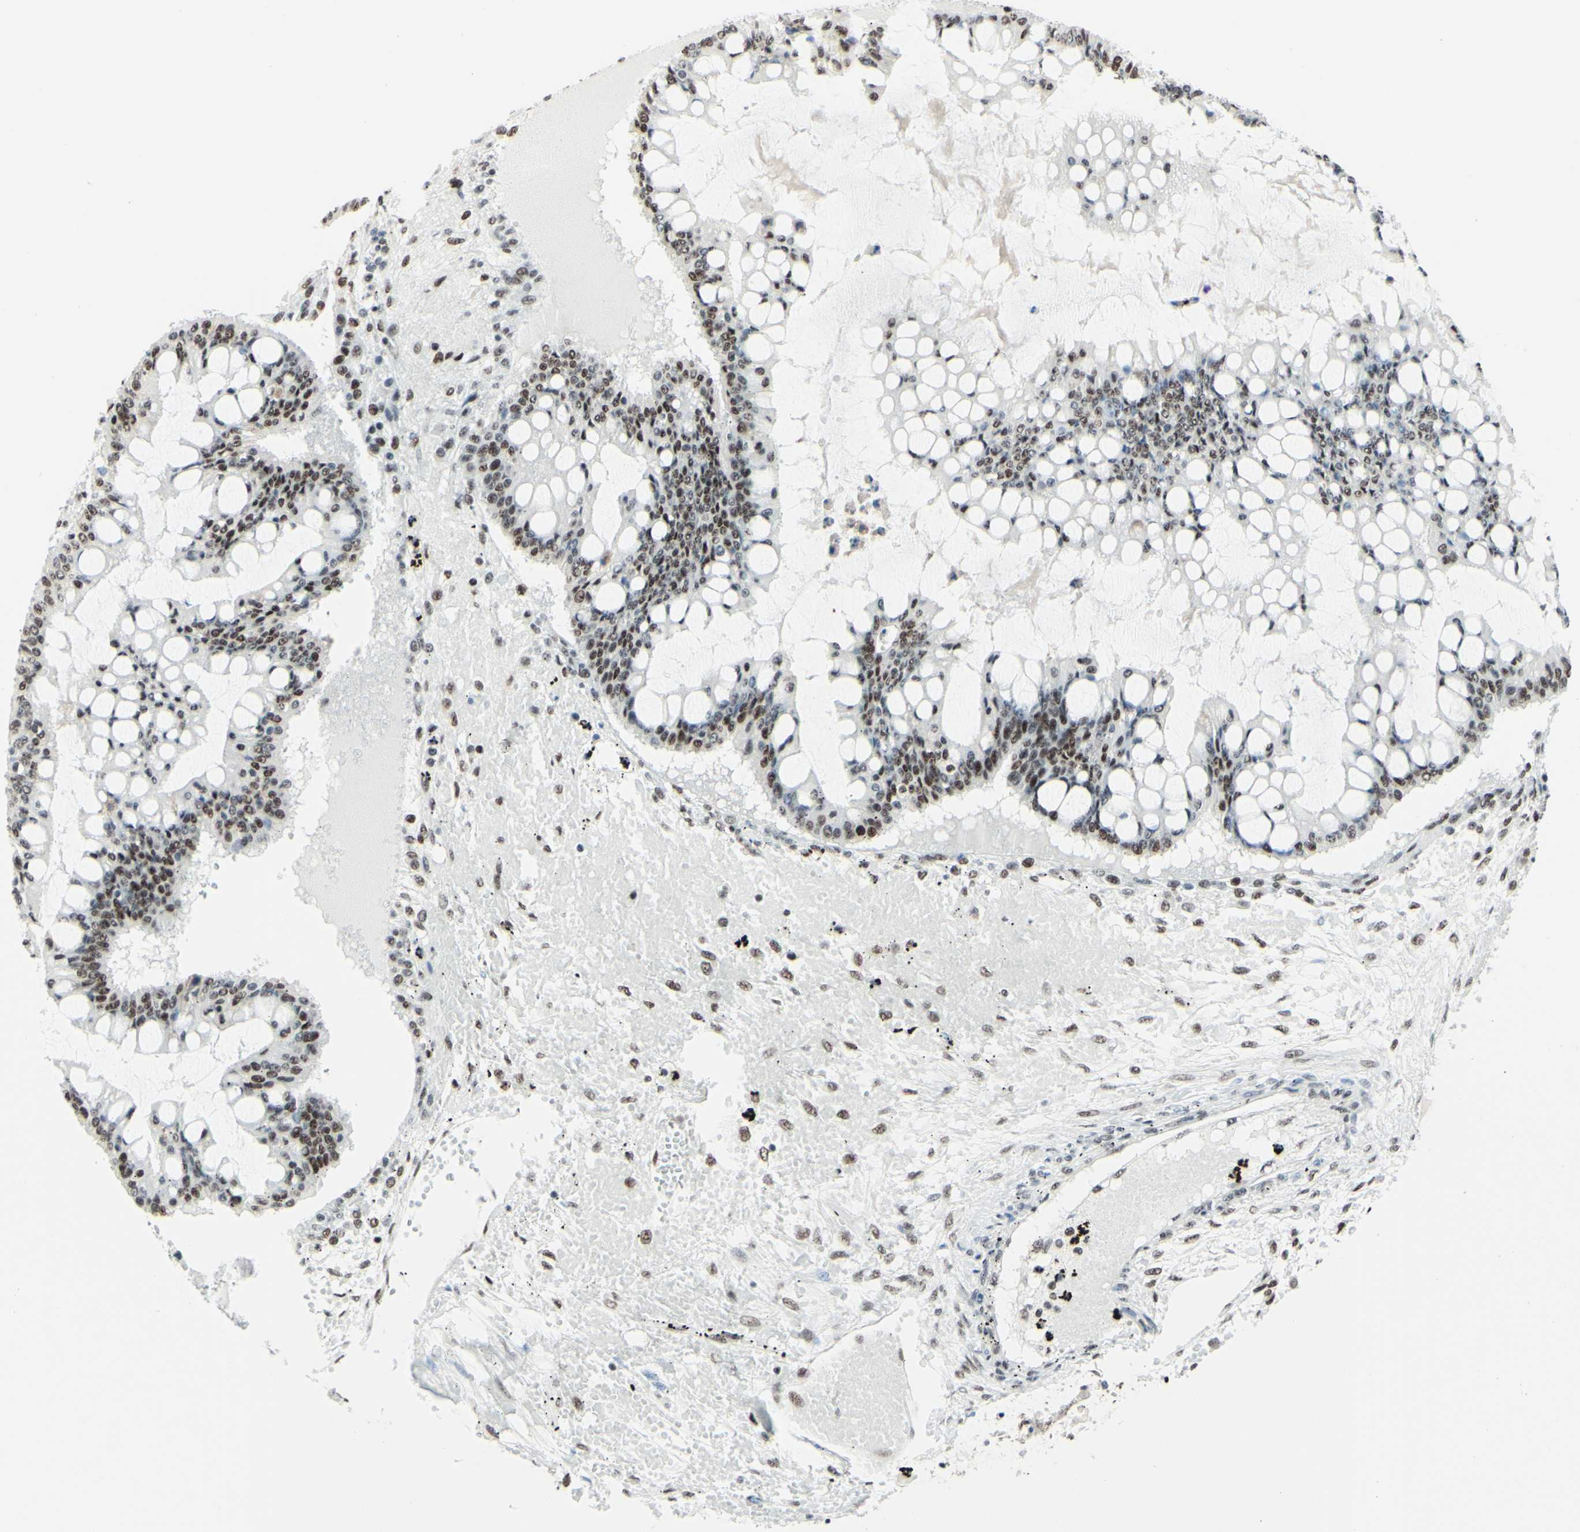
{"staining": {"intensity": "negative", "quantity": "none", "location": "none"}, "tissue": "ovarian cancer", "cell_type": "Tumor cells", "image_type": "cancer", "snomed": [{"axis": "morphology", "description": "Cystadenocarcinoma, mucinous, NOS"}, {"axis": "topography", "description": "Ovary"}], "caption": "An immunohistochemistry (IHC) micrograph of ovarian cancer is shown. There is no staining in tumor cells of ovarian cancer.", "gene": "WTAP", "patient": {"sex": "female", "age": 73}}